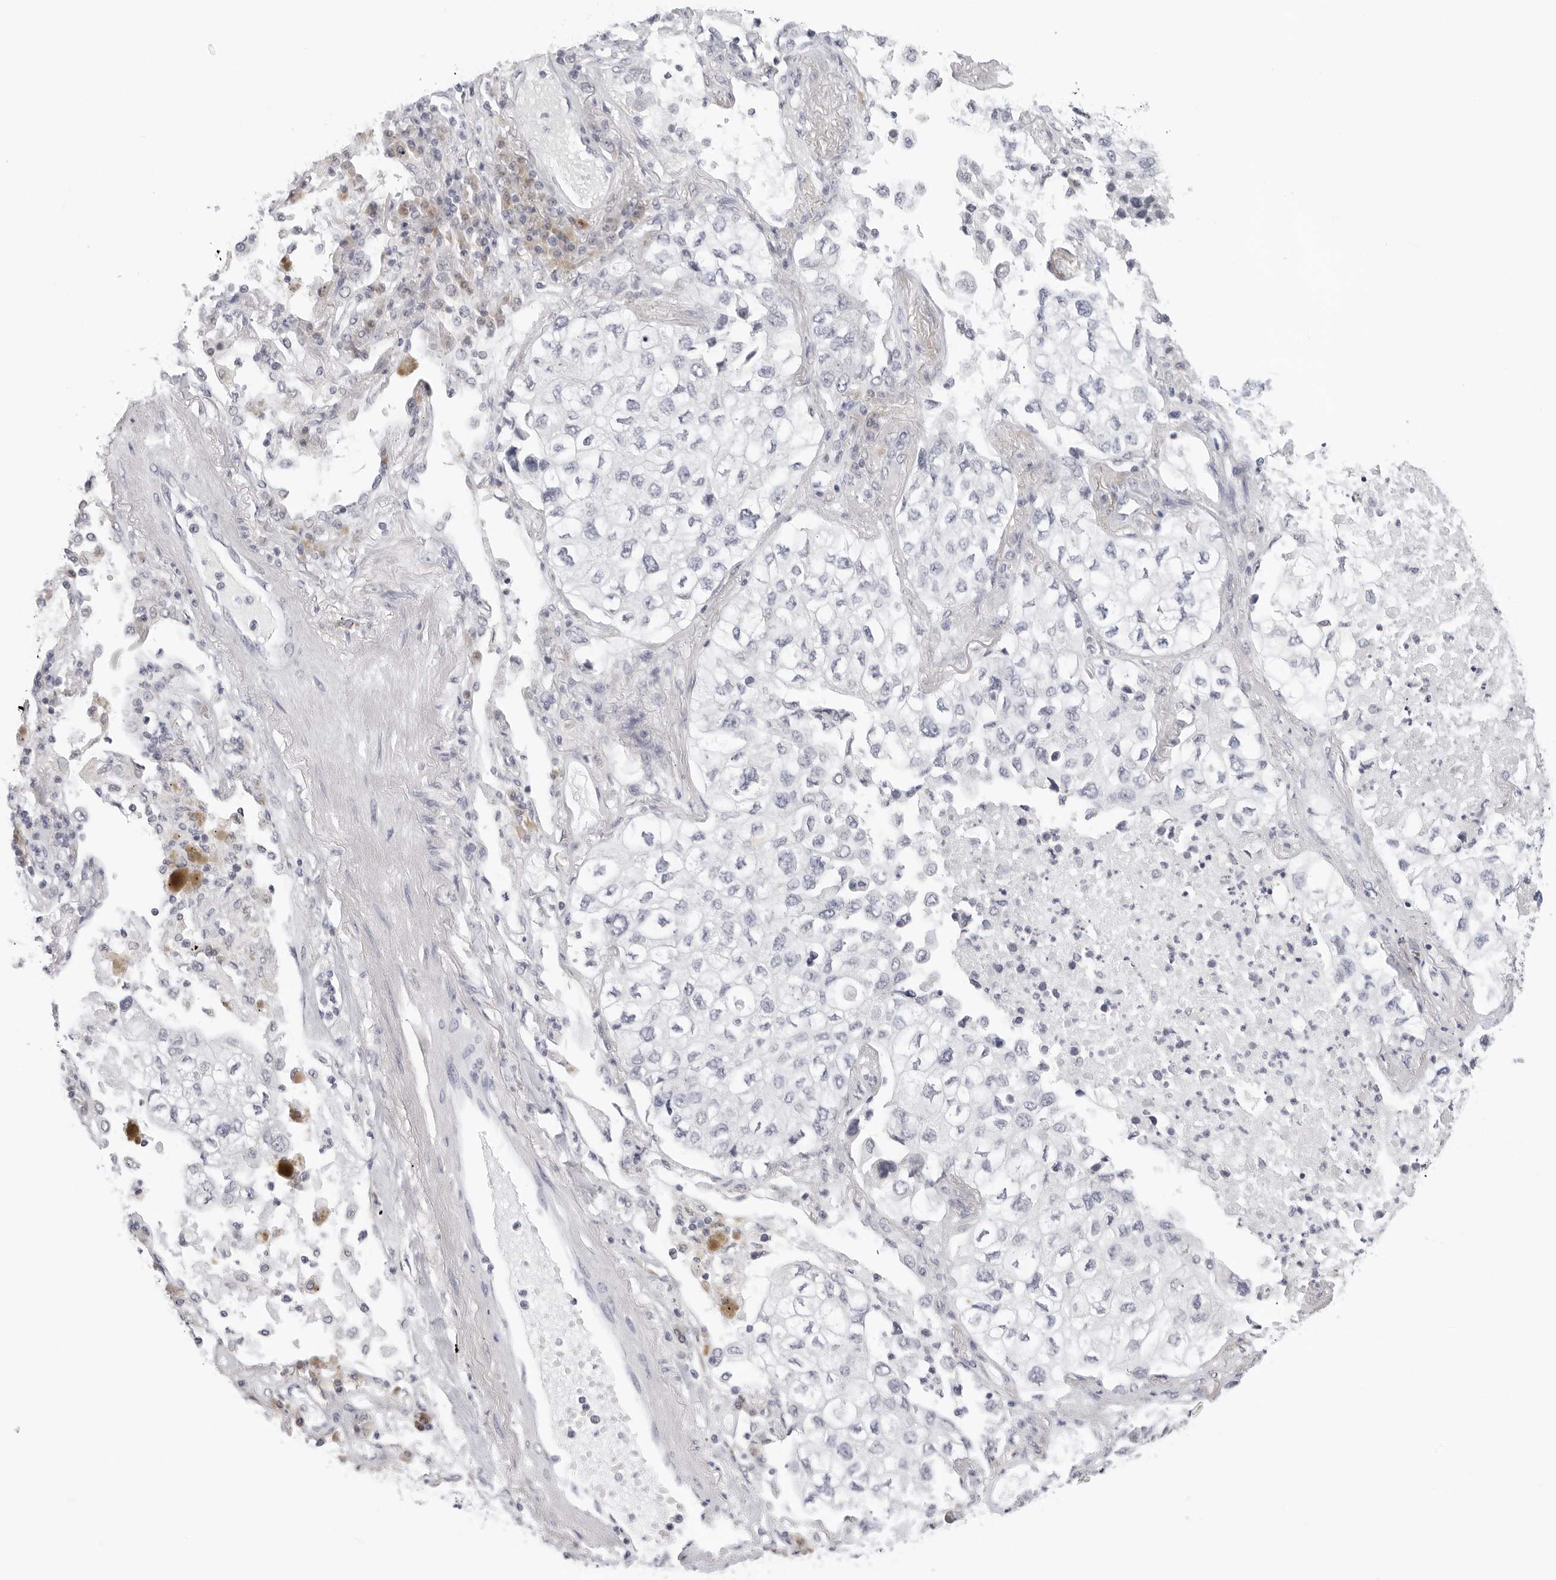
{"staining": {"intensity": "negative", "quantity": "none", "location": "none"}, "tissue": "lung cancer", "cell_type": "Tumor cells", "image_type": "cancer", "snomed": [{"axis": "morphology", "description": "Adenocarcinoma, NOS"}, {"axis": "topography", "description": "Lung"}], "caption": "Immunohistochemistry (IHC) photomicrograph of neoplastic tissue: human adenocarcinoma (lung) stained with DAB (3,3'-diaminobenzidine) exhibits no significant protein expression in tumor cells. (DAB (3,3'-diaminobenzidine) immunohistochemistry (IHC) with hematoxylin counter stain).", "gene": "EDN2", "patient": {"sex": "male", "age": 63}}